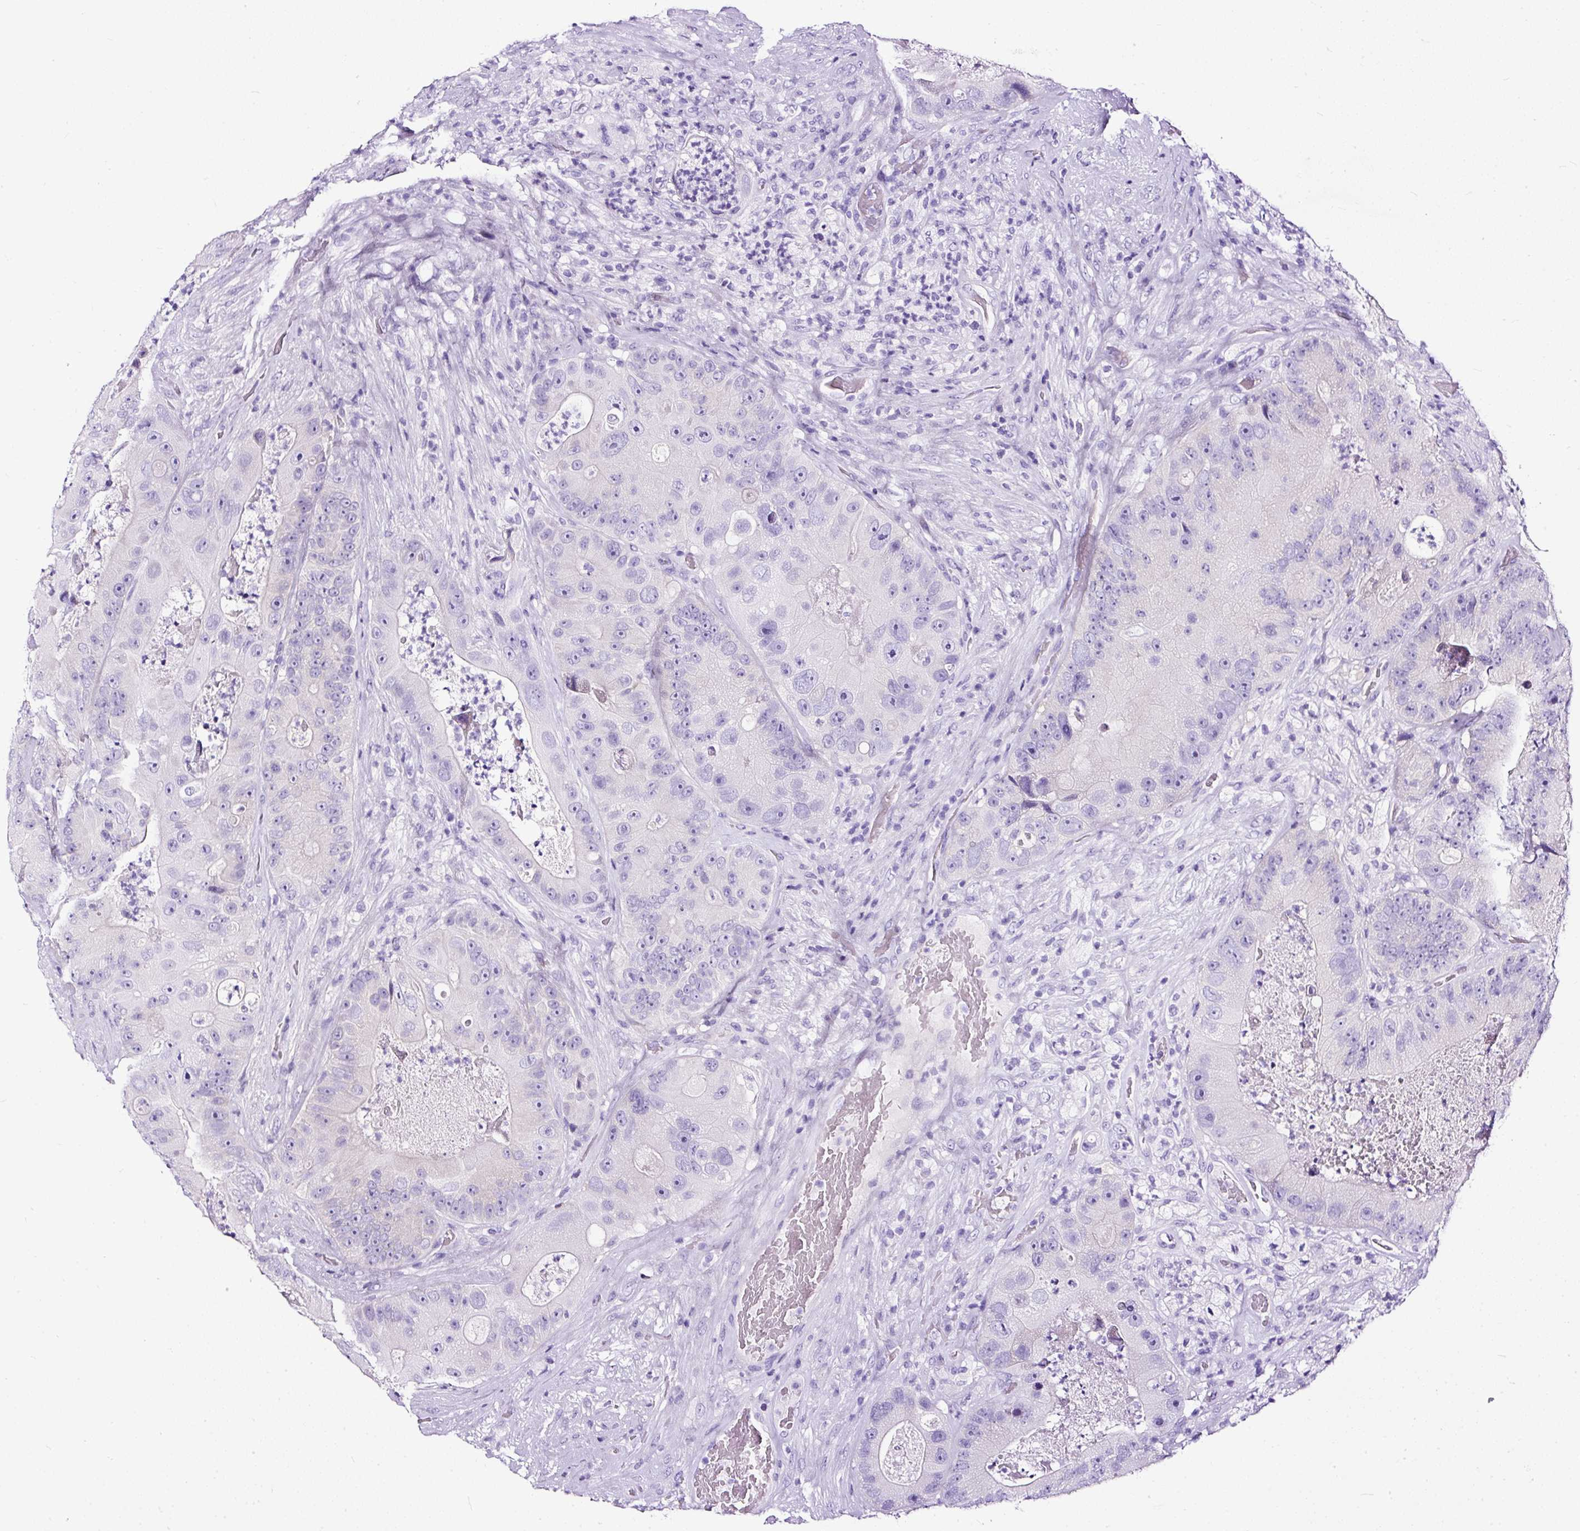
{"staining": {"intensity": "negative", "quantity": "none", "location": "none"}, "tissue": "colorectal cancer", "cell_type": "Tumor cells", "image_type": "cancer", "snomed": [{"axis": "morphology", "description": "Adenocarcinoma, NOS"}, {"axis": "topography", "description": "Colon"}], "caption": "Immunohistochemistry histopathology image of neoplastic tissue: human colorectal cancer stained with DAB (3,3'-diaminobenzidine) reveals no significant protein staining in tumor cells.", "gene": "STOX2", "patient": {"sex": "female", "age": 86}}